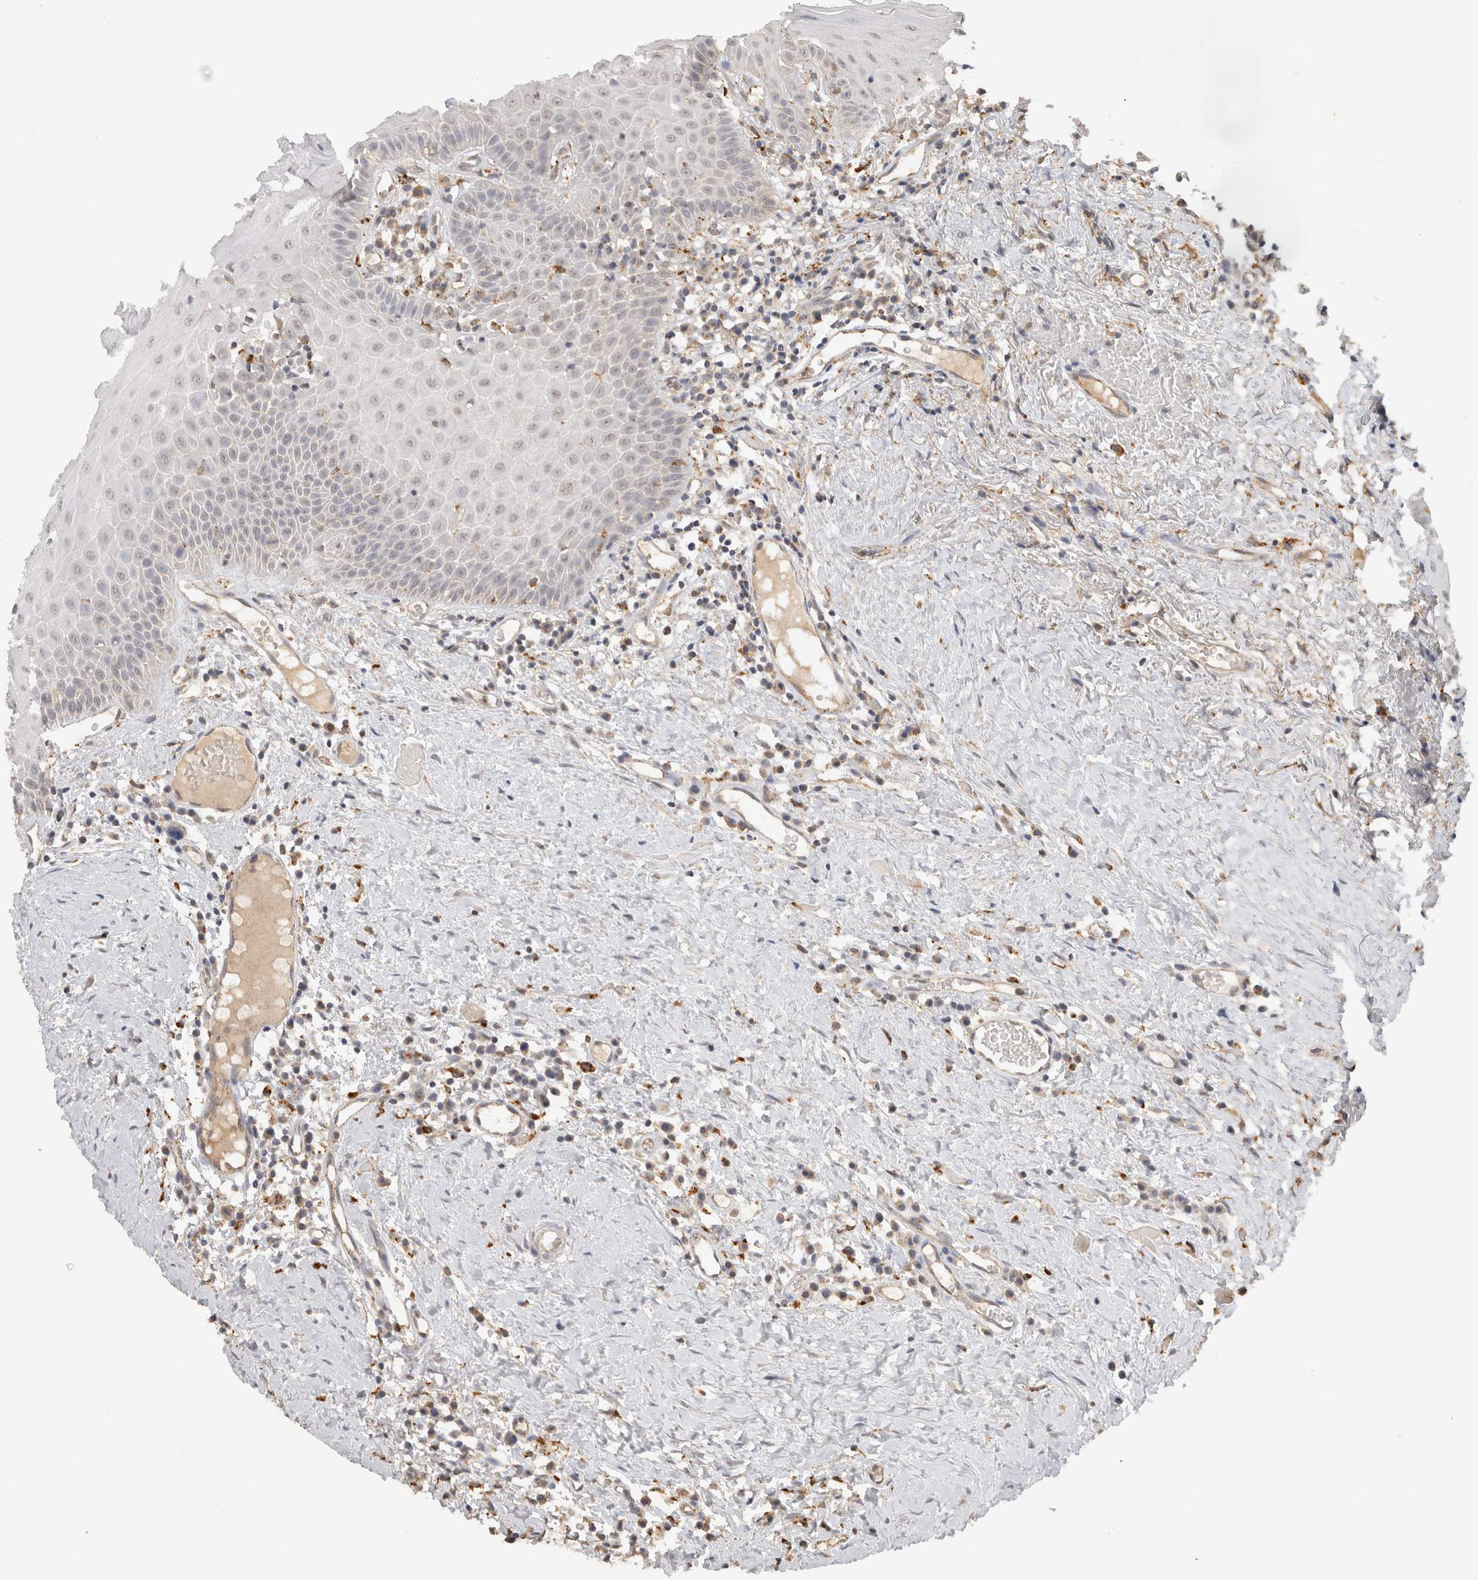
{"staining": {"intensity": "negative", "quantity": "none", "location": "none"}, "tissue": "oral mucosa", "cell_type": "Squamous epithelial cells", "image_type": "normal", "snomed": [{"axis": "morphology", "description": "Normal tissue, NOS"}, {"axis": "topography", "description": "Skeletal muscle"}, {"axis": "topography", "description": "Oral tissue"}, {"axis": "topography", "description": "Peripheral nerve tissue"}], "caption": "Squamous epithelial cells show no significant staining in unremarkable oral mucosa.", "gene": "GNS", "patient": {"sex": "female", "age": 84}}